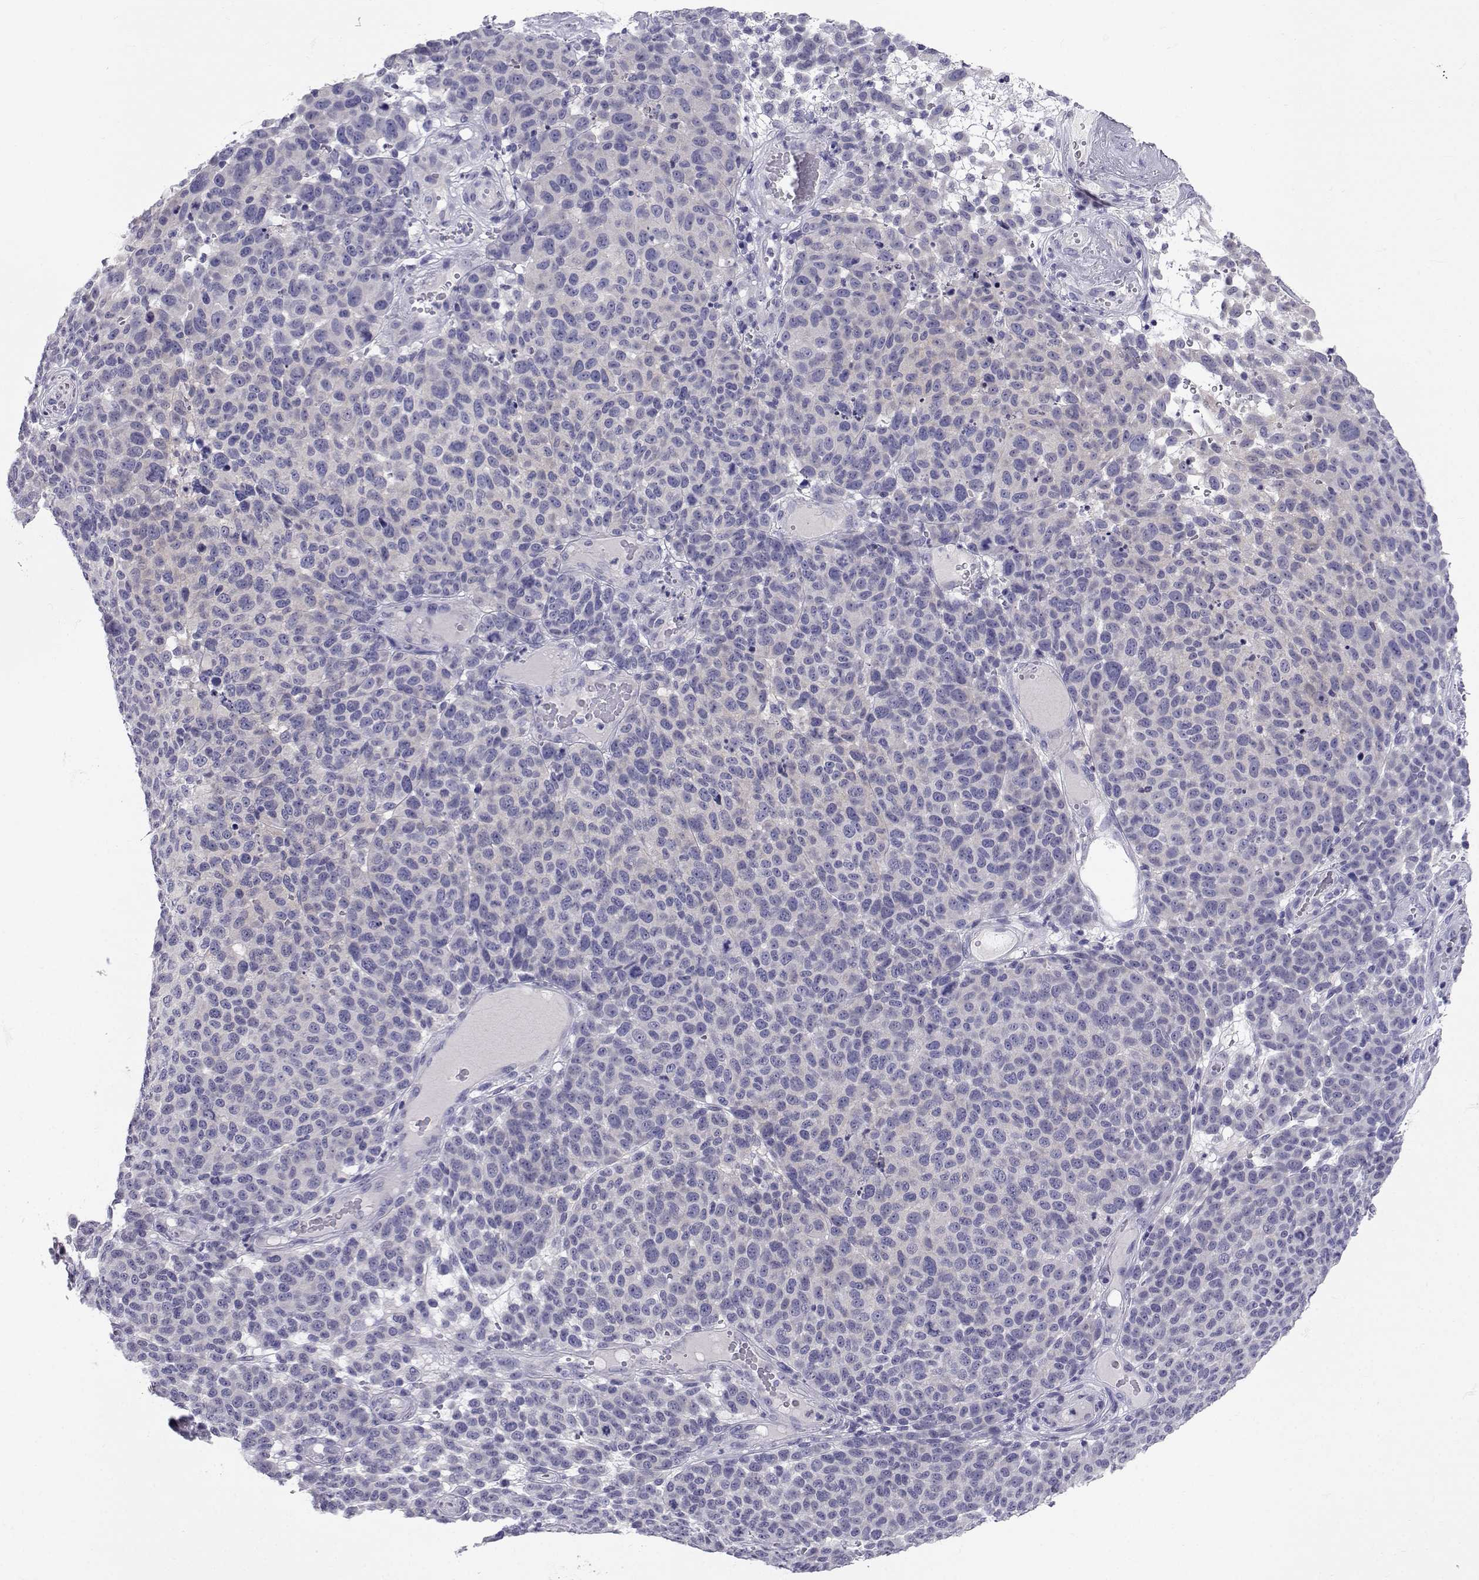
{"staining": {"intensity": "negative", "quantity": "none", "location": "none"}, "tissue": "melanoma", "cell_type": "Tumor cells", "image_type": "cancer", "snomed": [{"axis": "morphology", "description": "Malignant melanoma, NOS"}, {"axis": "topography", "description": "Skin"}], "caption": "Immunohistochemistry (IHC) photomicrograph of human melanoma stained for a protein (brown), which reveals no positivity in tumor cells. (Stains: DAB (3,3'-diaminobenzidine) immunohistochemistry (IHC) with hematoxylin counter stain, Microscopy: brightfield microscopy at high magnification).", "gene": "SLC6A3", "patient": {"sex": "male", "age": 59}}